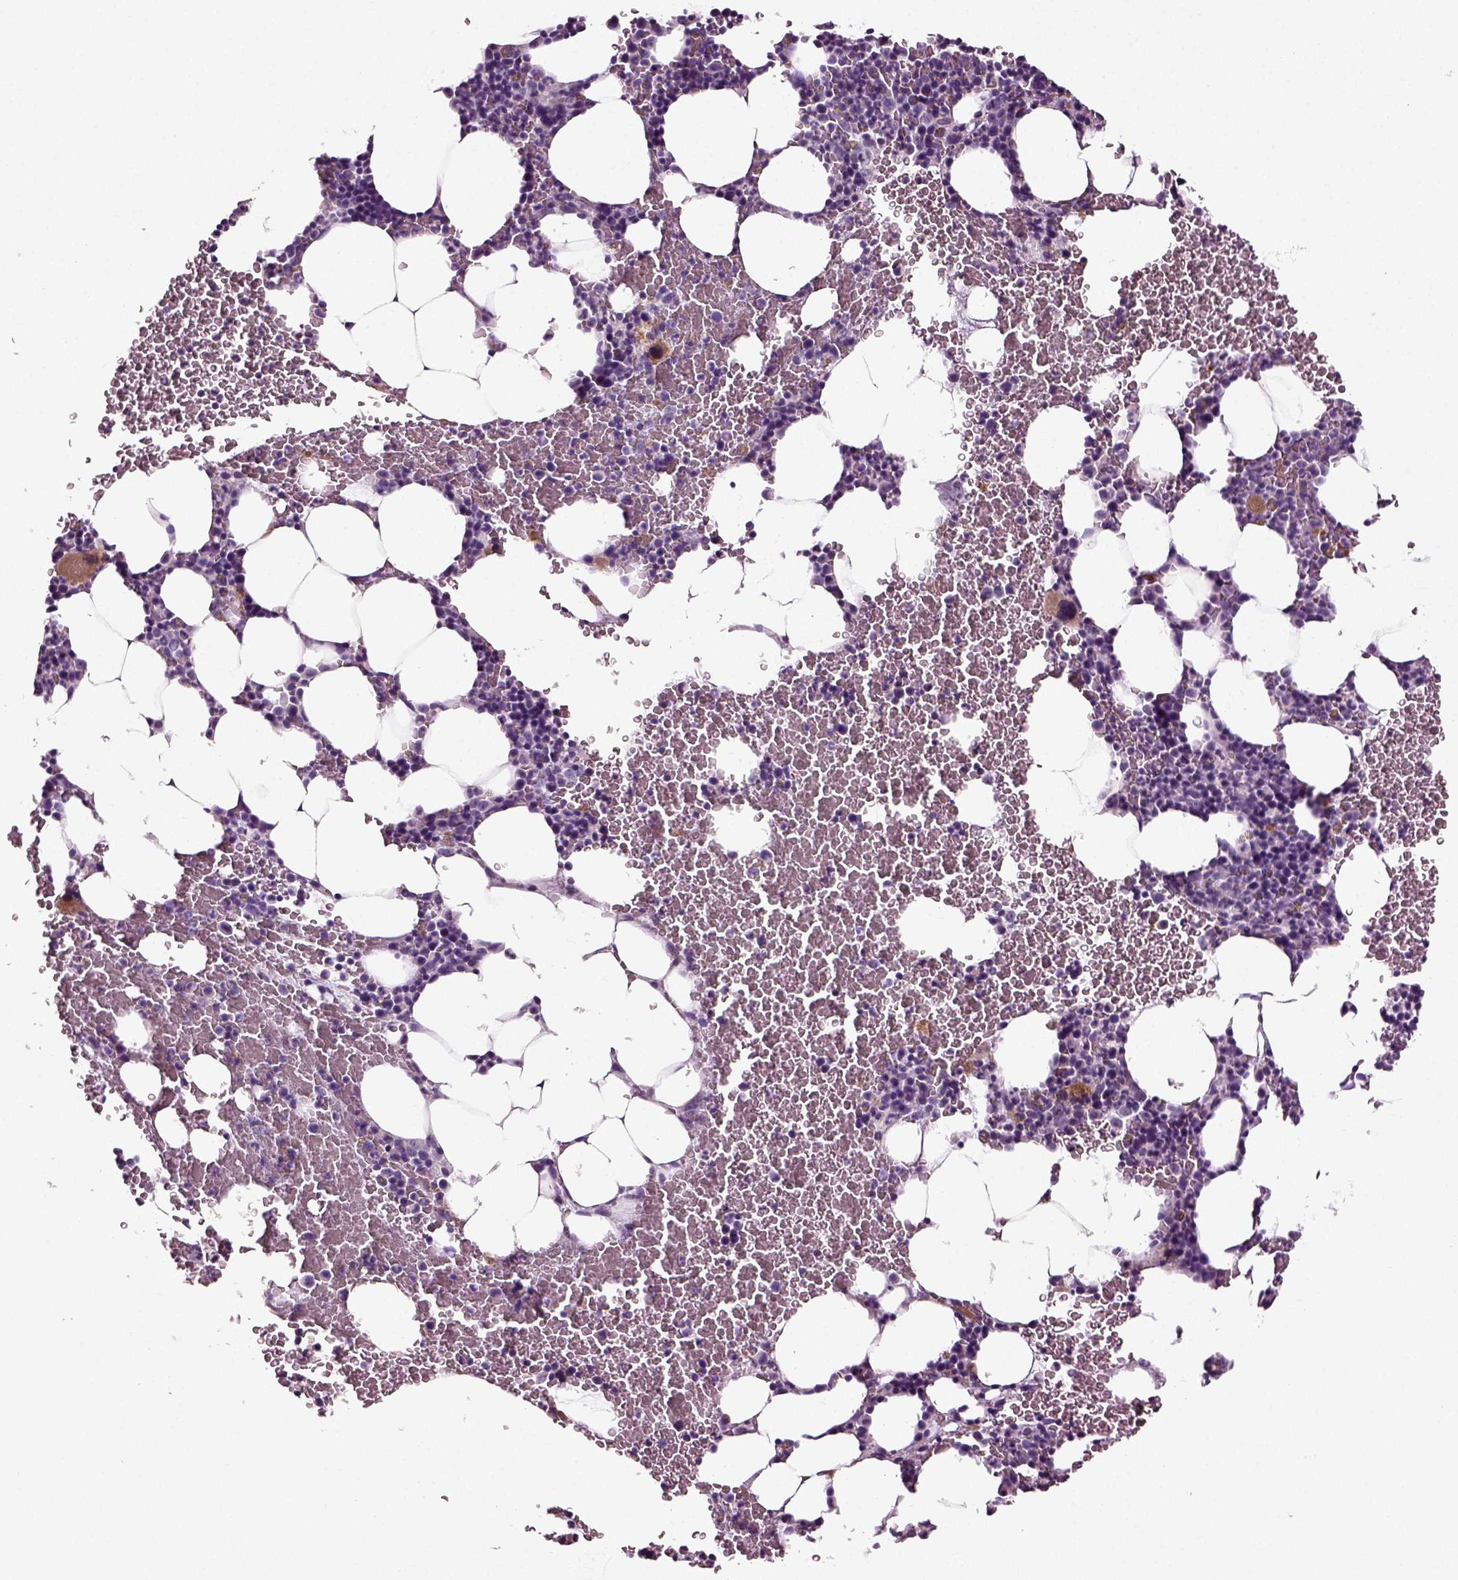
{"staining": {"intensity": "moderate", "quantity": "<25%", "location": "cytoplasmic/membranous"}, "tissue": "bone marrow", "cell_type": "Hematopoietic cells", "image_type": "normal", "snomed": [{"axis": "morphology", "description": "Normal tissue, NOS"}, {"axis": "topography", "description": "Bone marrow"}], "caption": "An IHC histopathology image of unremarkable tissue is shown. Protein staining in brown labels moderate cytoplasmic/membranous positivity in bone marrow within hematopoietic cells. (DAB (3,3'-diaminobenzidine) IHC, brown staining for protein, blue staining for nuclei).", "gene": "DEFB118", "patient": {"sex": "male", "age": 64}}